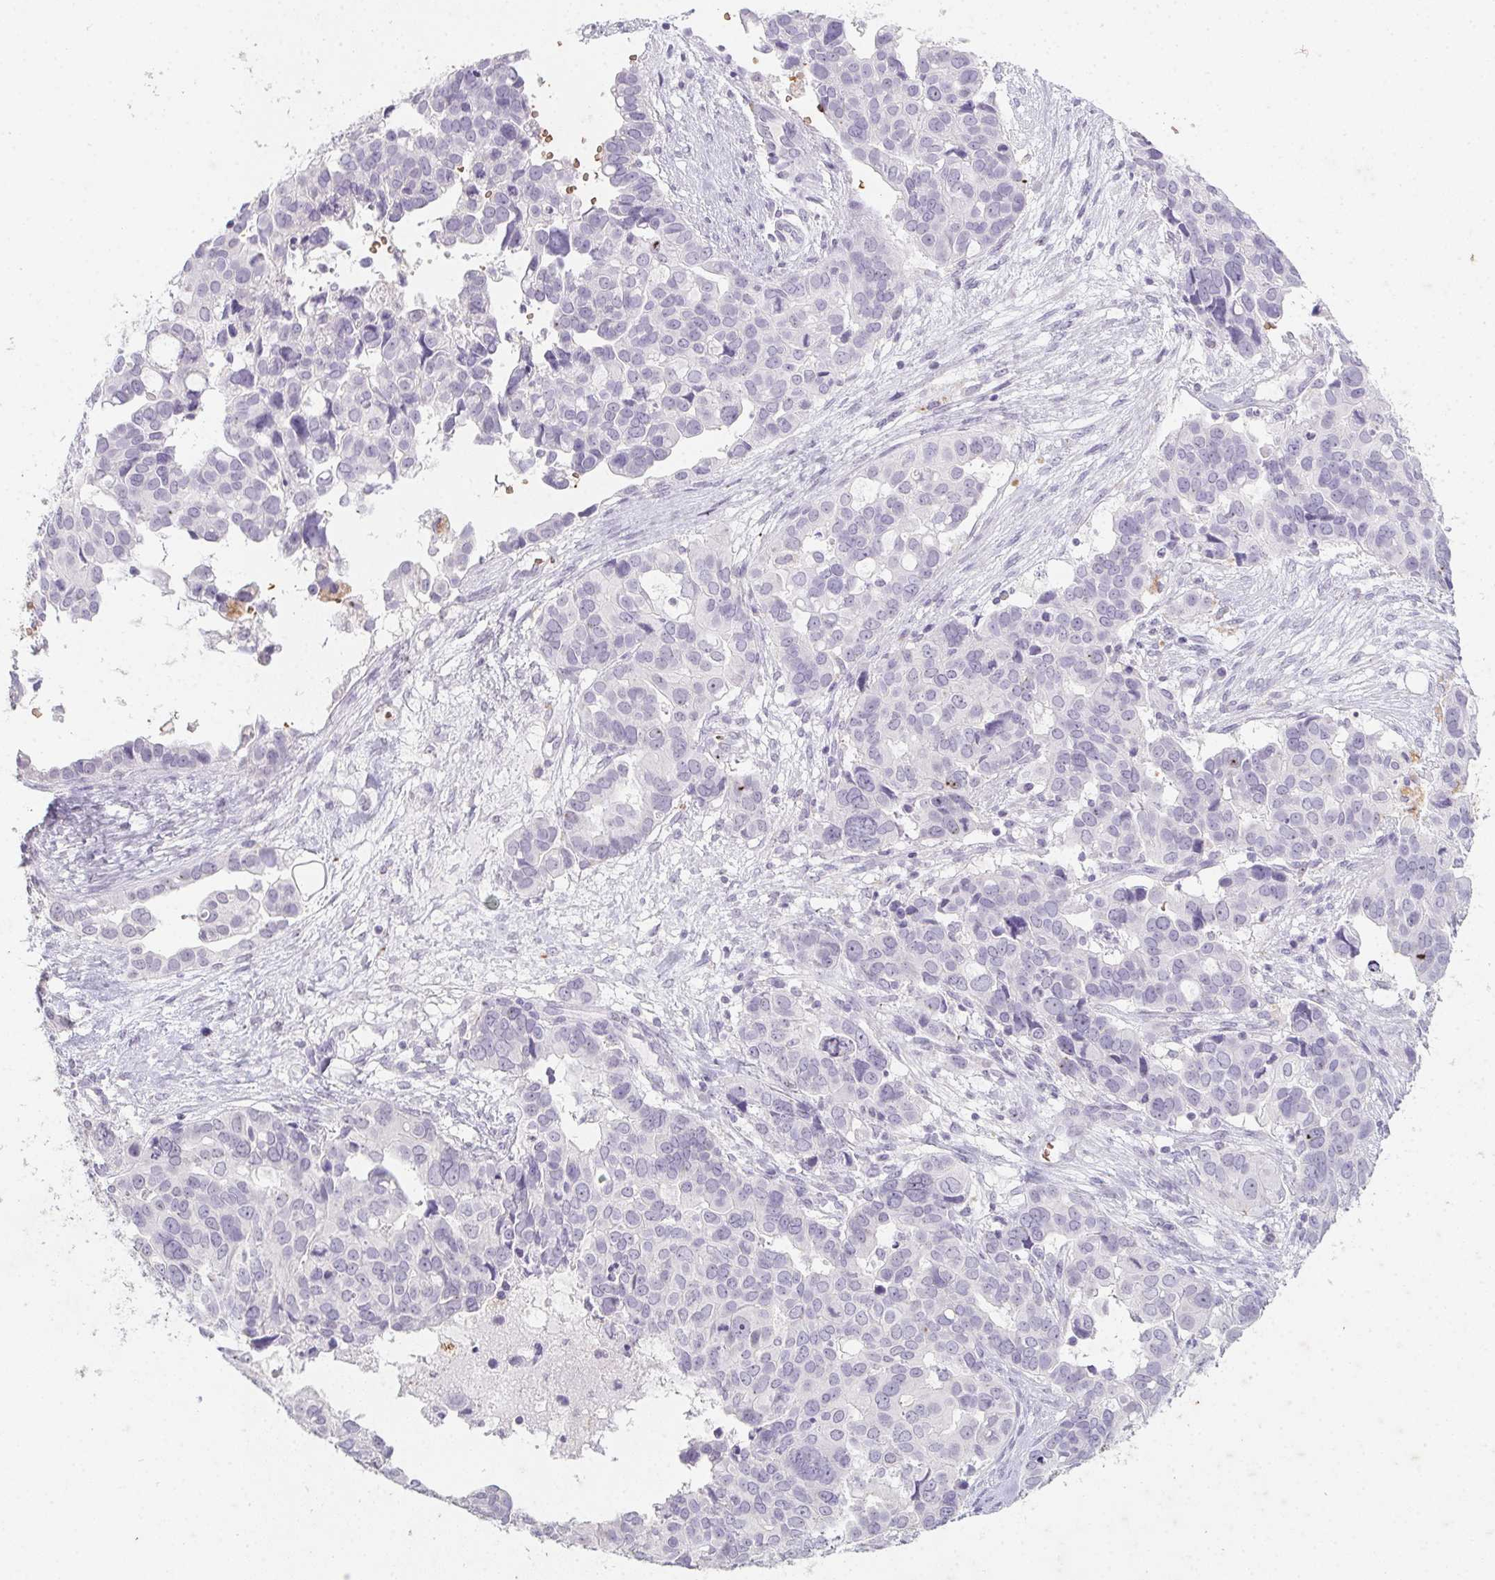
{"staining": {"intensity": "negative", "quantity": "none", "location": "none"}, "tissue": "ovarian cancer", "cell_type": "Tumor cells", "image_type": "cancer", "snomed": [{"axis": "morphology", "description": "Carcinoma, endometroid"}, {"axis": "topography", "description": "Ovary"}], "caption": "There is no significant staining in tumor cells of ovarian cancer (endometroid carcinoma).", "gene": "DCD", "patient": {"sex": "female", "age": 78}}